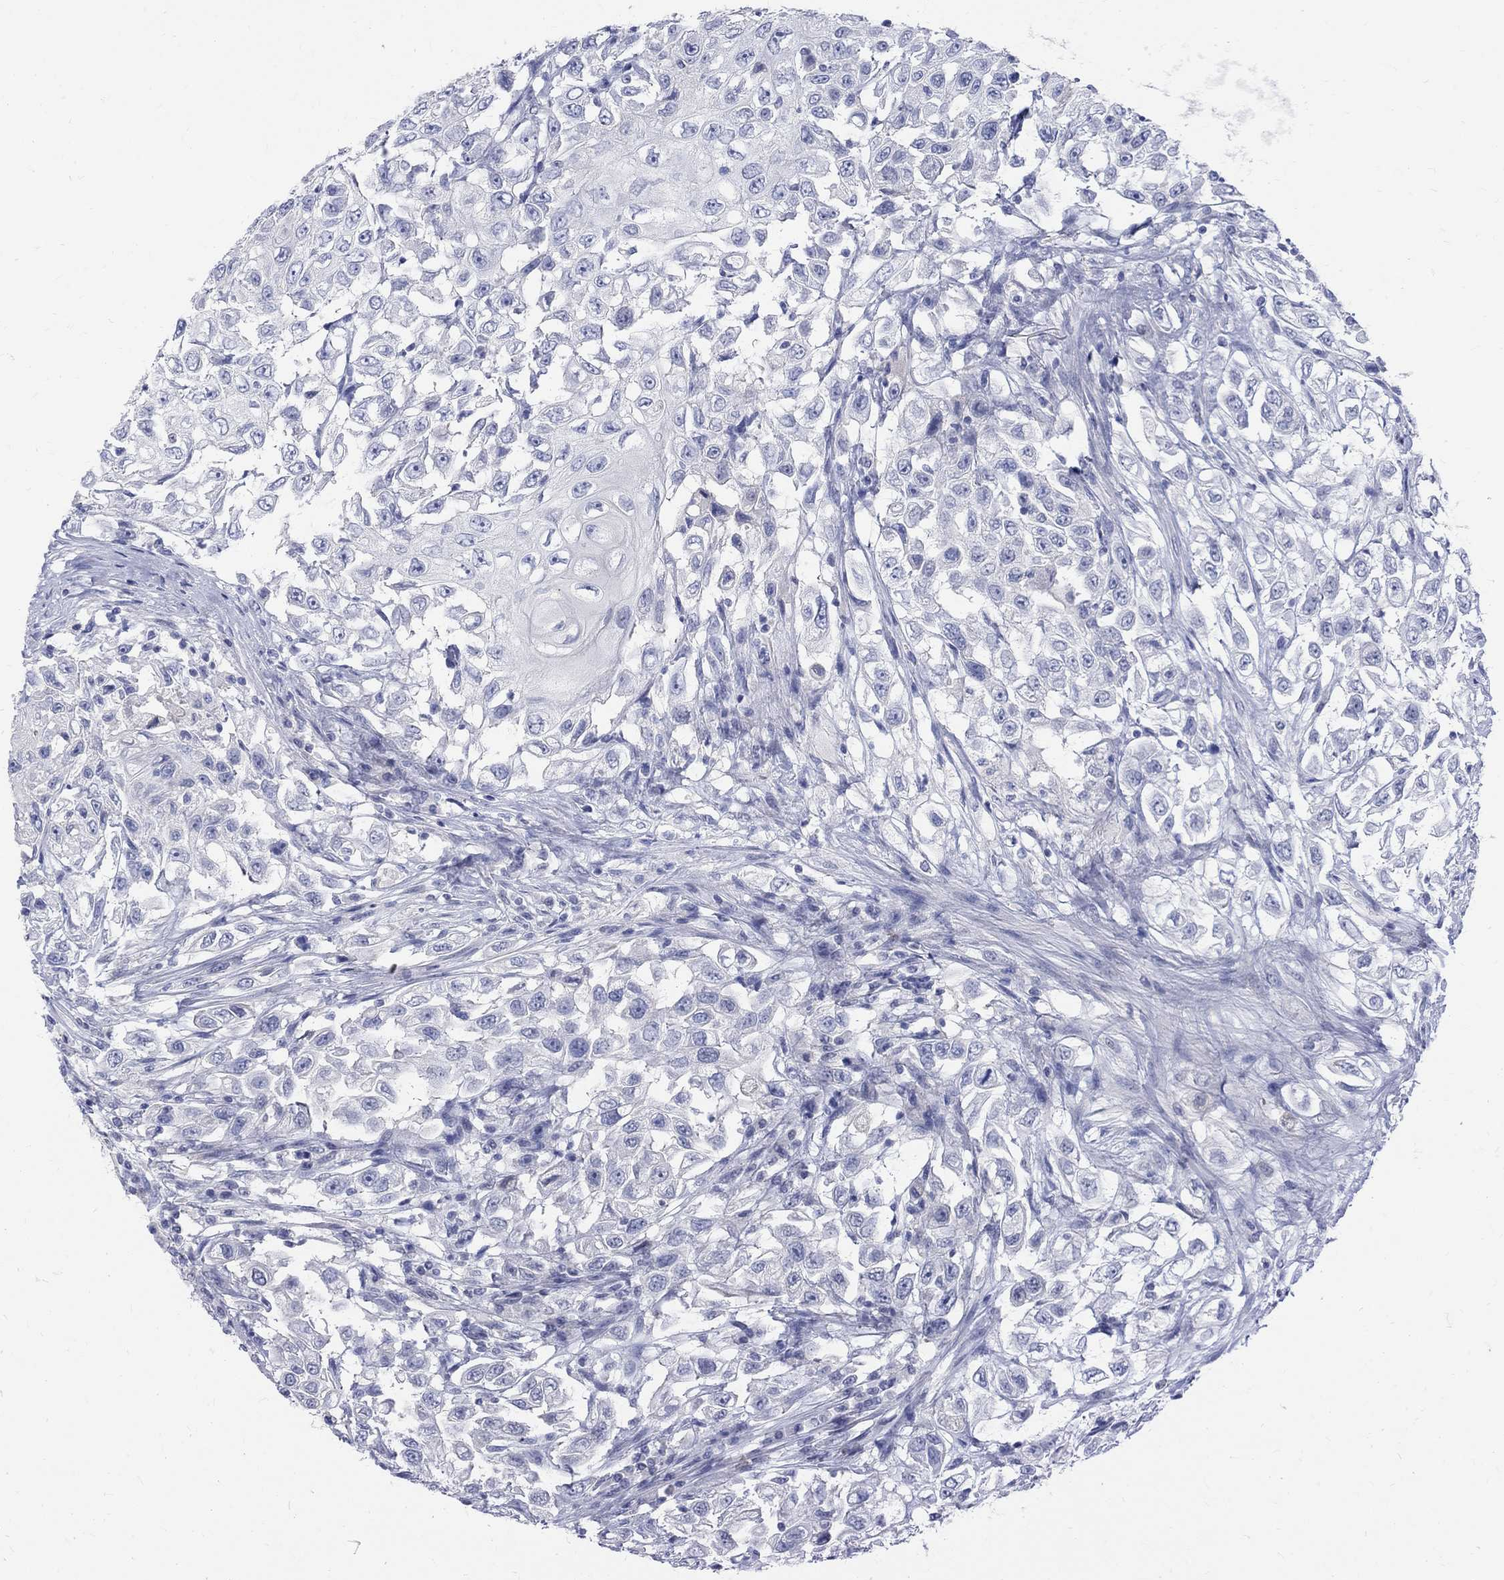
{"staining": {"intensity": "negative", "quantity": "none", "location": "none"}, "tissue": "urothelial cancer", "cell_type": "Tumor cells", "image_type": "cancer", "snomed": [{"axis": "morphology", "description": "Urothelial carcinoma, High grade"}, {"axis": "topography", "description": "Urinary bladder"}], "caption": "A micrograph of urothelial cancer stained for a protein reveals no brown staining in tumor cells. (DAB IHC with hematoxylin counter stain).", "gene": "MAGEB6", "patient": {"sex": "female", "age": 56}}